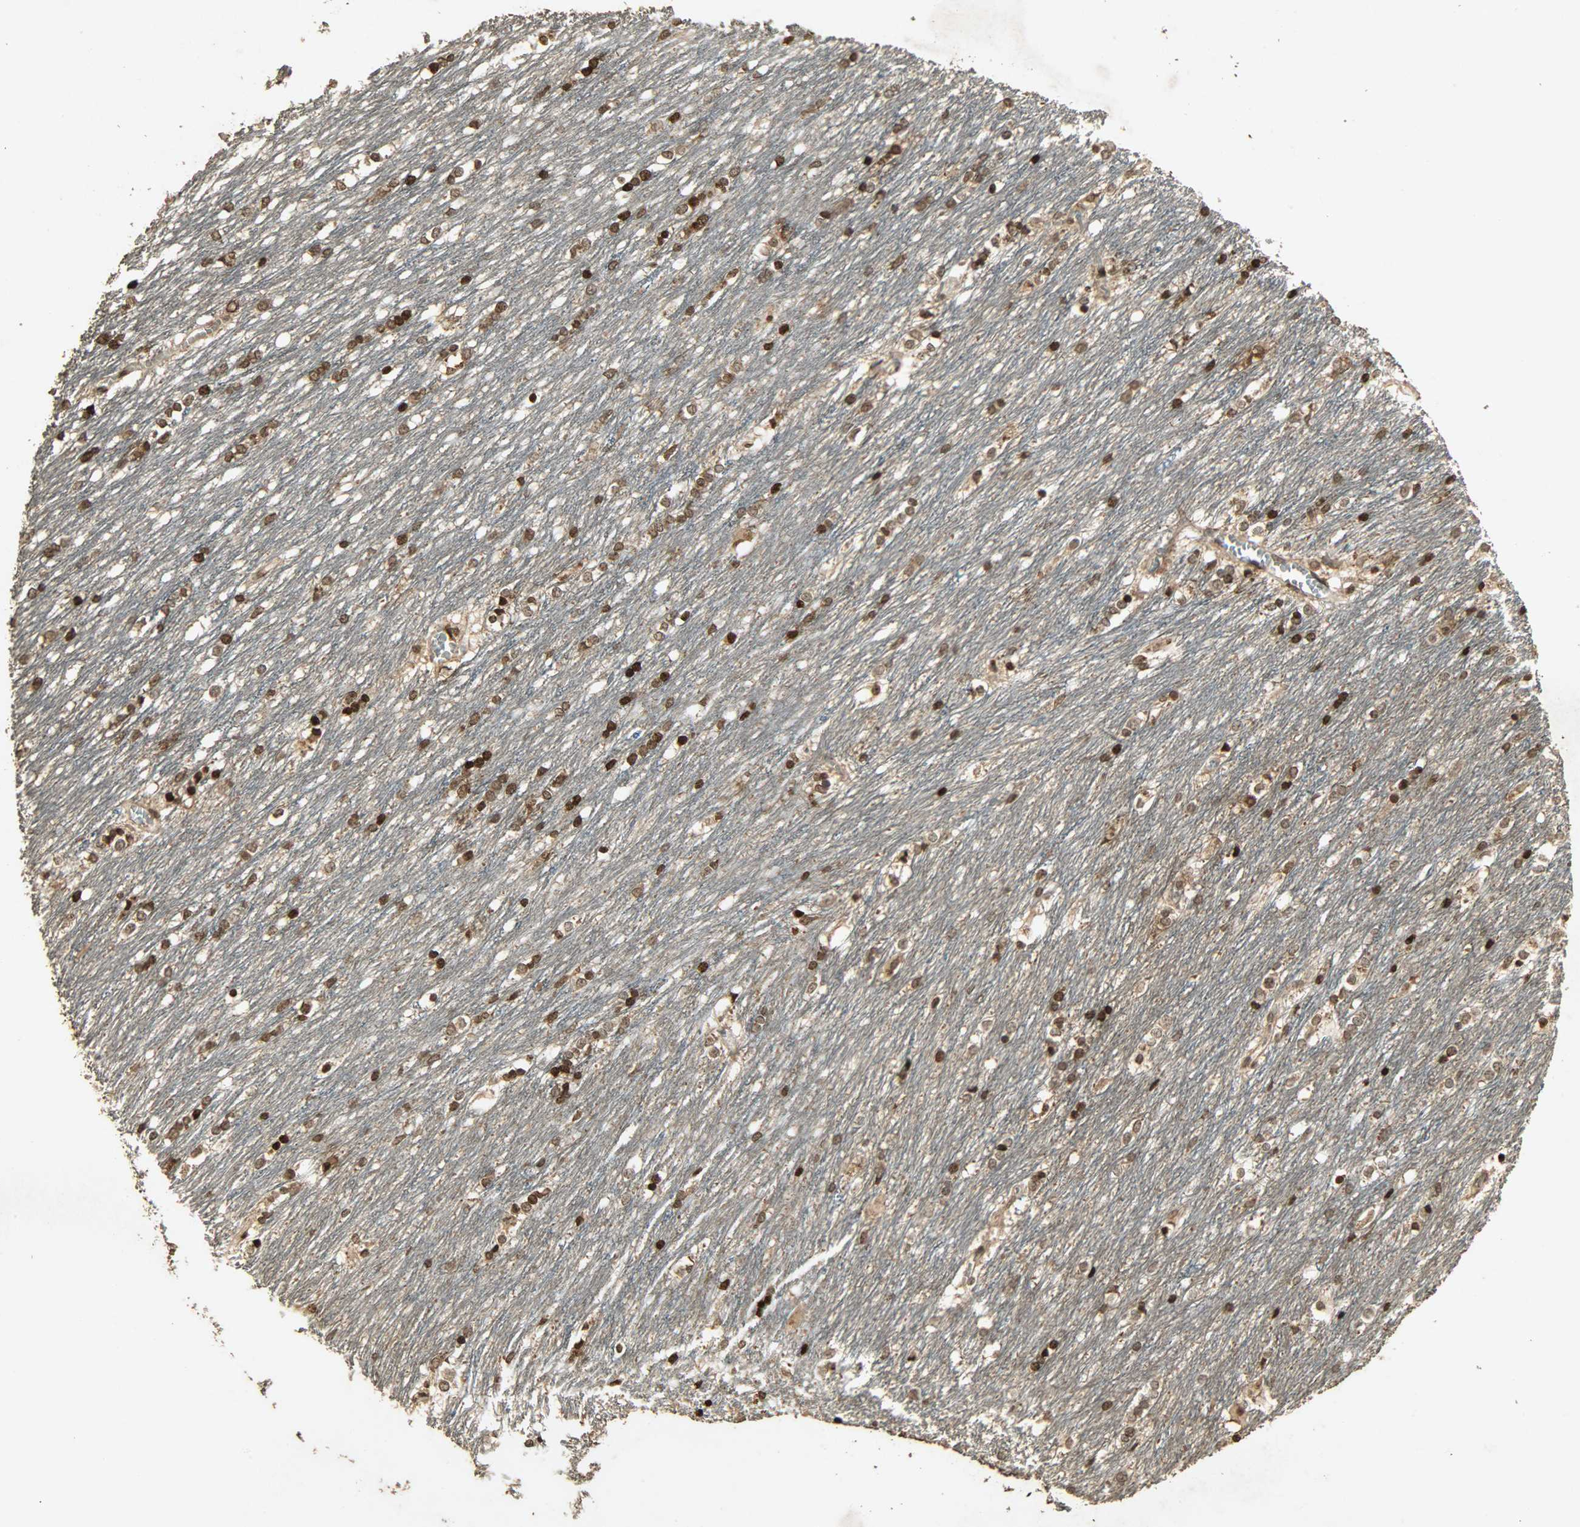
{"staining": {"intensity": "strong", "quantity": ">75%", "location": "cytoplasmic/membranous,nuclear"}, "tissue": "caudate", "cell_type": "Glial cells", "image_type": "normal", "snomed": [{"axis": "morphology", "description": "Normal tissue, NOS"}, {"axis": "topography", "description": "Lateral ventricle wall"}], "caption": "Protein positivity by IHC exhibits strong cytoplasmic/membranous,nuclear staining in approximately >75% of glial cells in normal caudate. (DAB = brown stain, brightfield microscopy at high magnification).", "gene": "PPP3R1", "patient": {"sex": "female", "age": 19}}